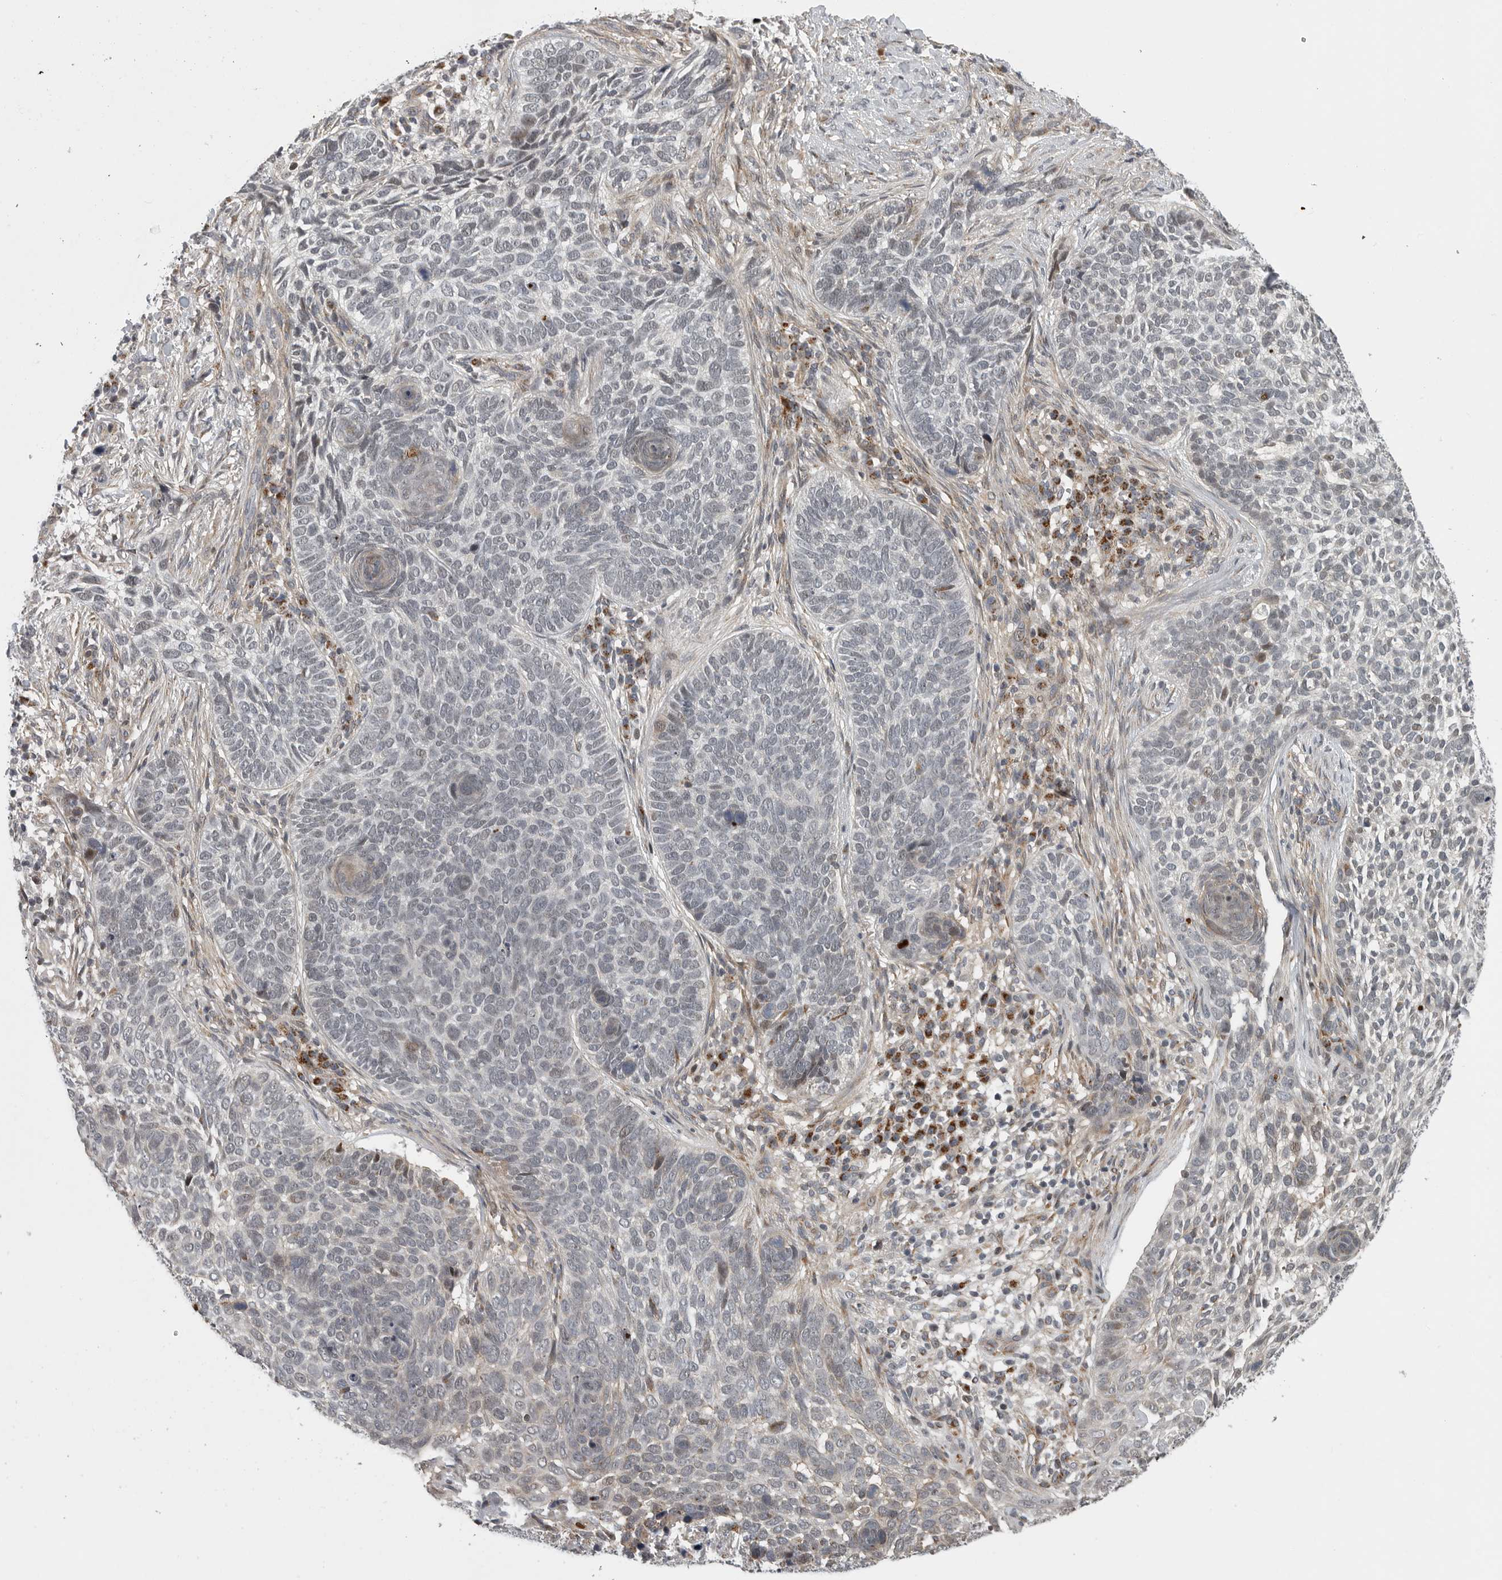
{"staining": {"intensity": "negative", "quantity": "none", "location": "none"}, "tissue": "skin cancer", "cell_type": "Tumor cells", "image_type": "cancer", "snomed": [{"axis": "morphology", "description": "Basal cell carcinoma"}, {"axis": "topography", "description": "Skin"}], "caption": "High power microscopy micrograph of an immunohistochemistry photomicrograph of skin cancer, revealing no significant positivity in tumor cells.", "gene": "TMPRSS11F", "patient": {"sex": "female", "age": 64}}